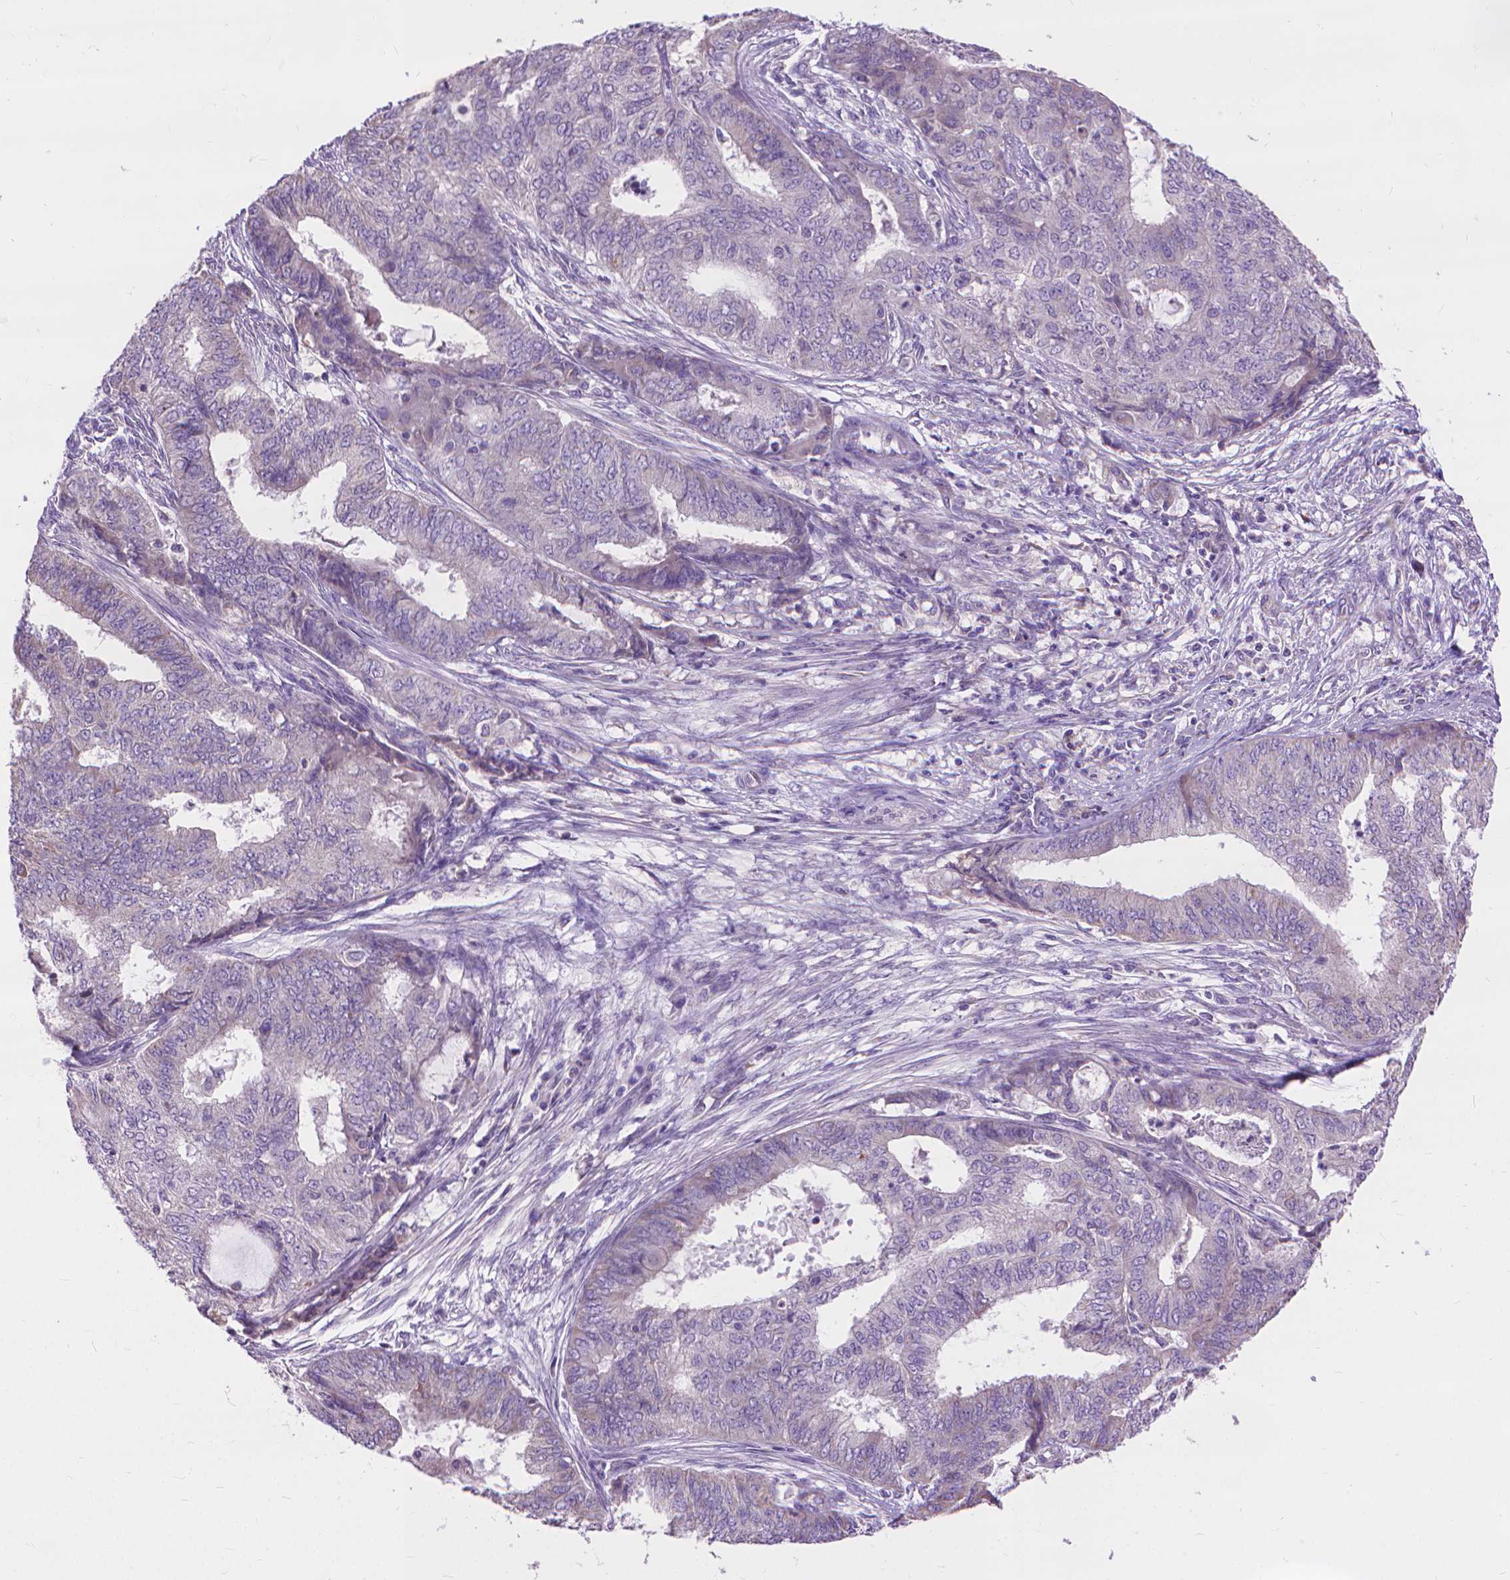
{"staining": {"intensity": "negative", "quantity": "none", "location": "none"}, "tissue": "endometrial cancer", "cell_type": "Tumor cells", "image_type": "cancer", "snomed": [{"axis": "morphology", "description": "Adenocarcinoma, NOS"}, {"axis": "topography", "description": "Endometrium"}], "caption": "Tumor cells are negative for brown protein staining in adenocarcinoma (endometrial).", "gene": "SYN1", "patient": {"sex": "female", "age": 62}}